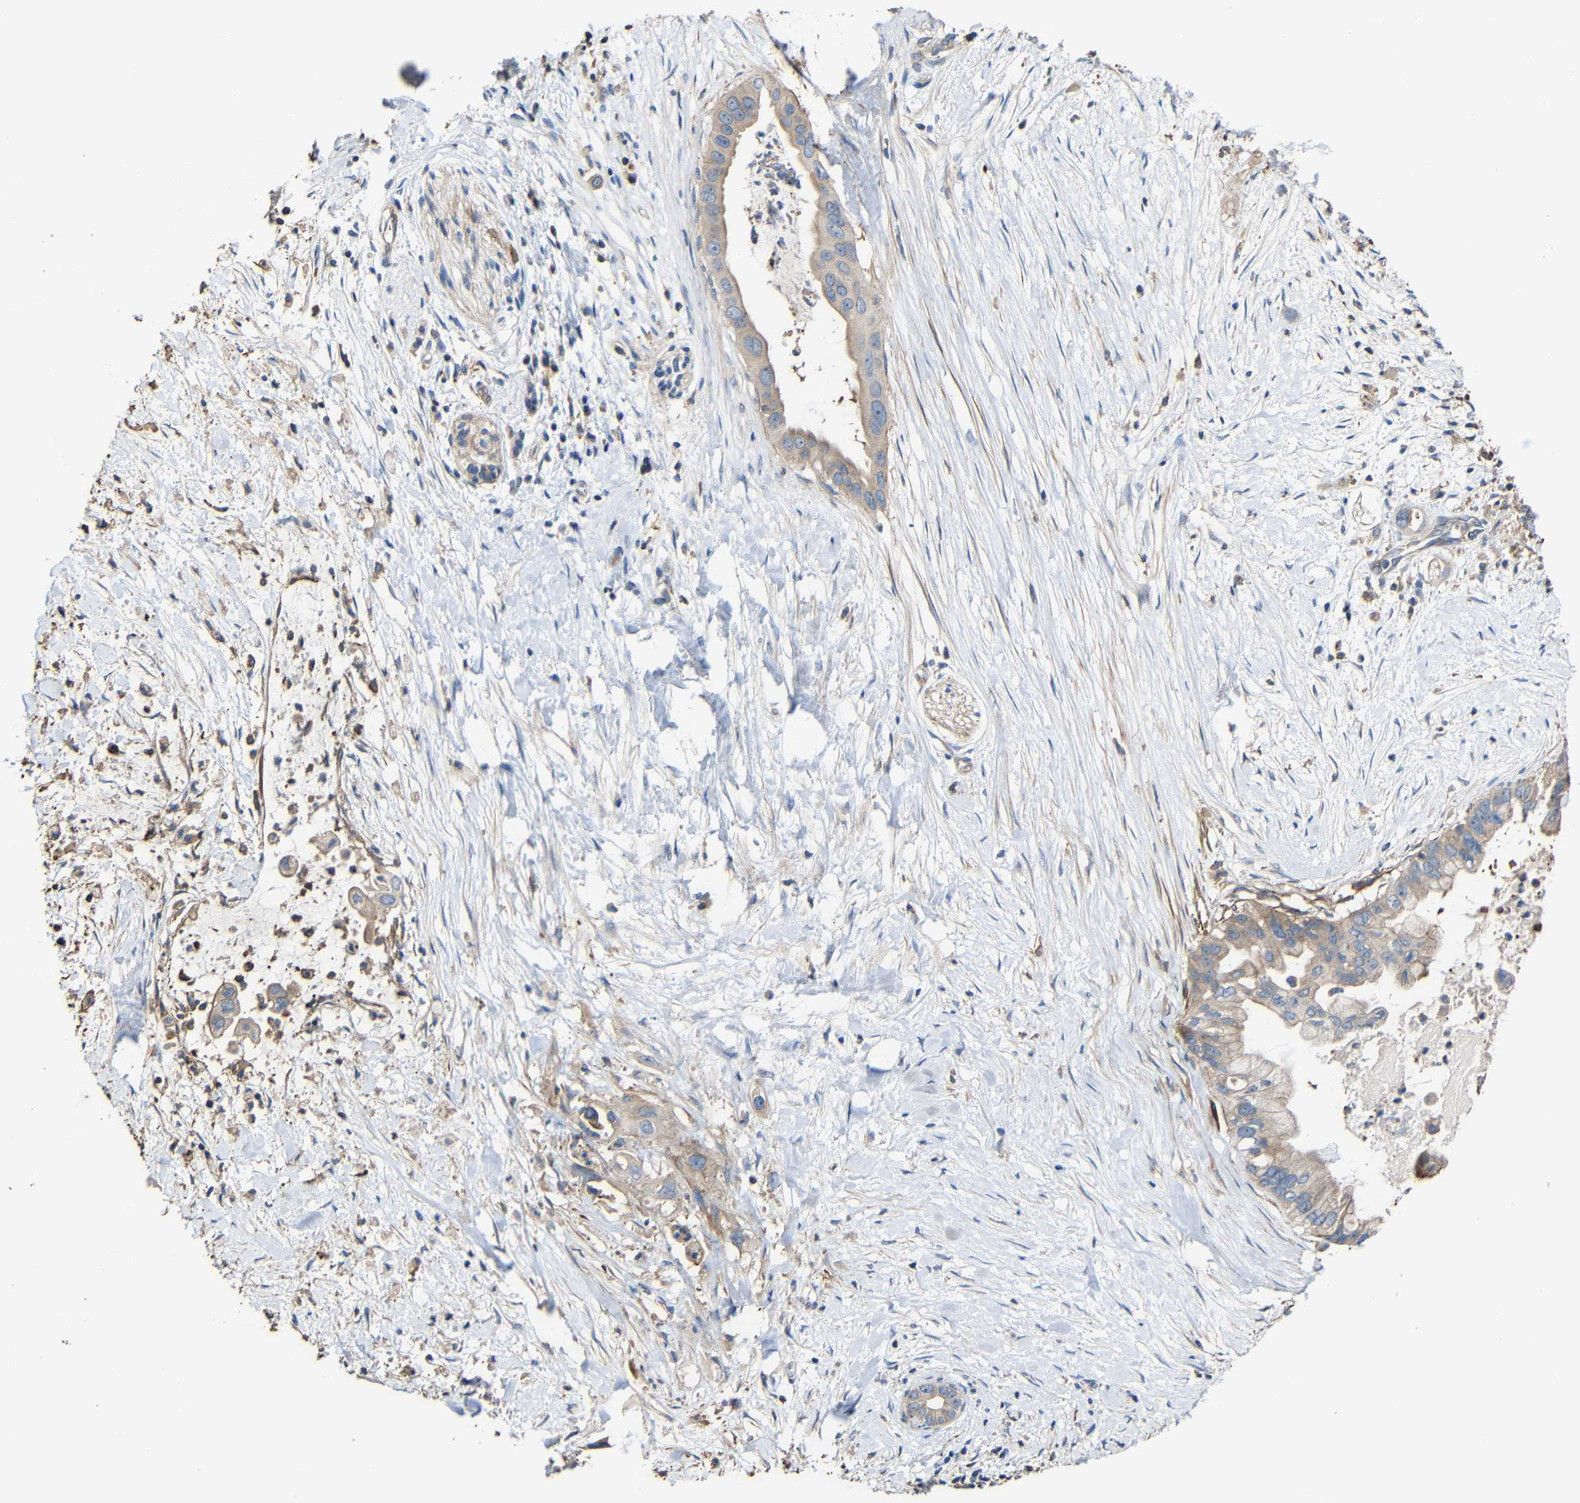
{"staining": {"intensity": "weak", "quantity": "25%-75%", "location": "cytoplasmic/membranous"}, "tissue": "pancreatic cancer", "cell_type": "Tumor cells", "image_type": "cancer", "snomed": [{"axis": "morphology", "description": "Adenocarcinoma, NOS"}, {"axis": "topography", "description": "Pancreas"}], "caption": "Pancreatic cancer tissue reveals weak cytoplasmic/membranous positivity in approximately 25%-75% of tumor cells", "gene": "RHOT2", "patient": {"sex": "male", "age": 55}}